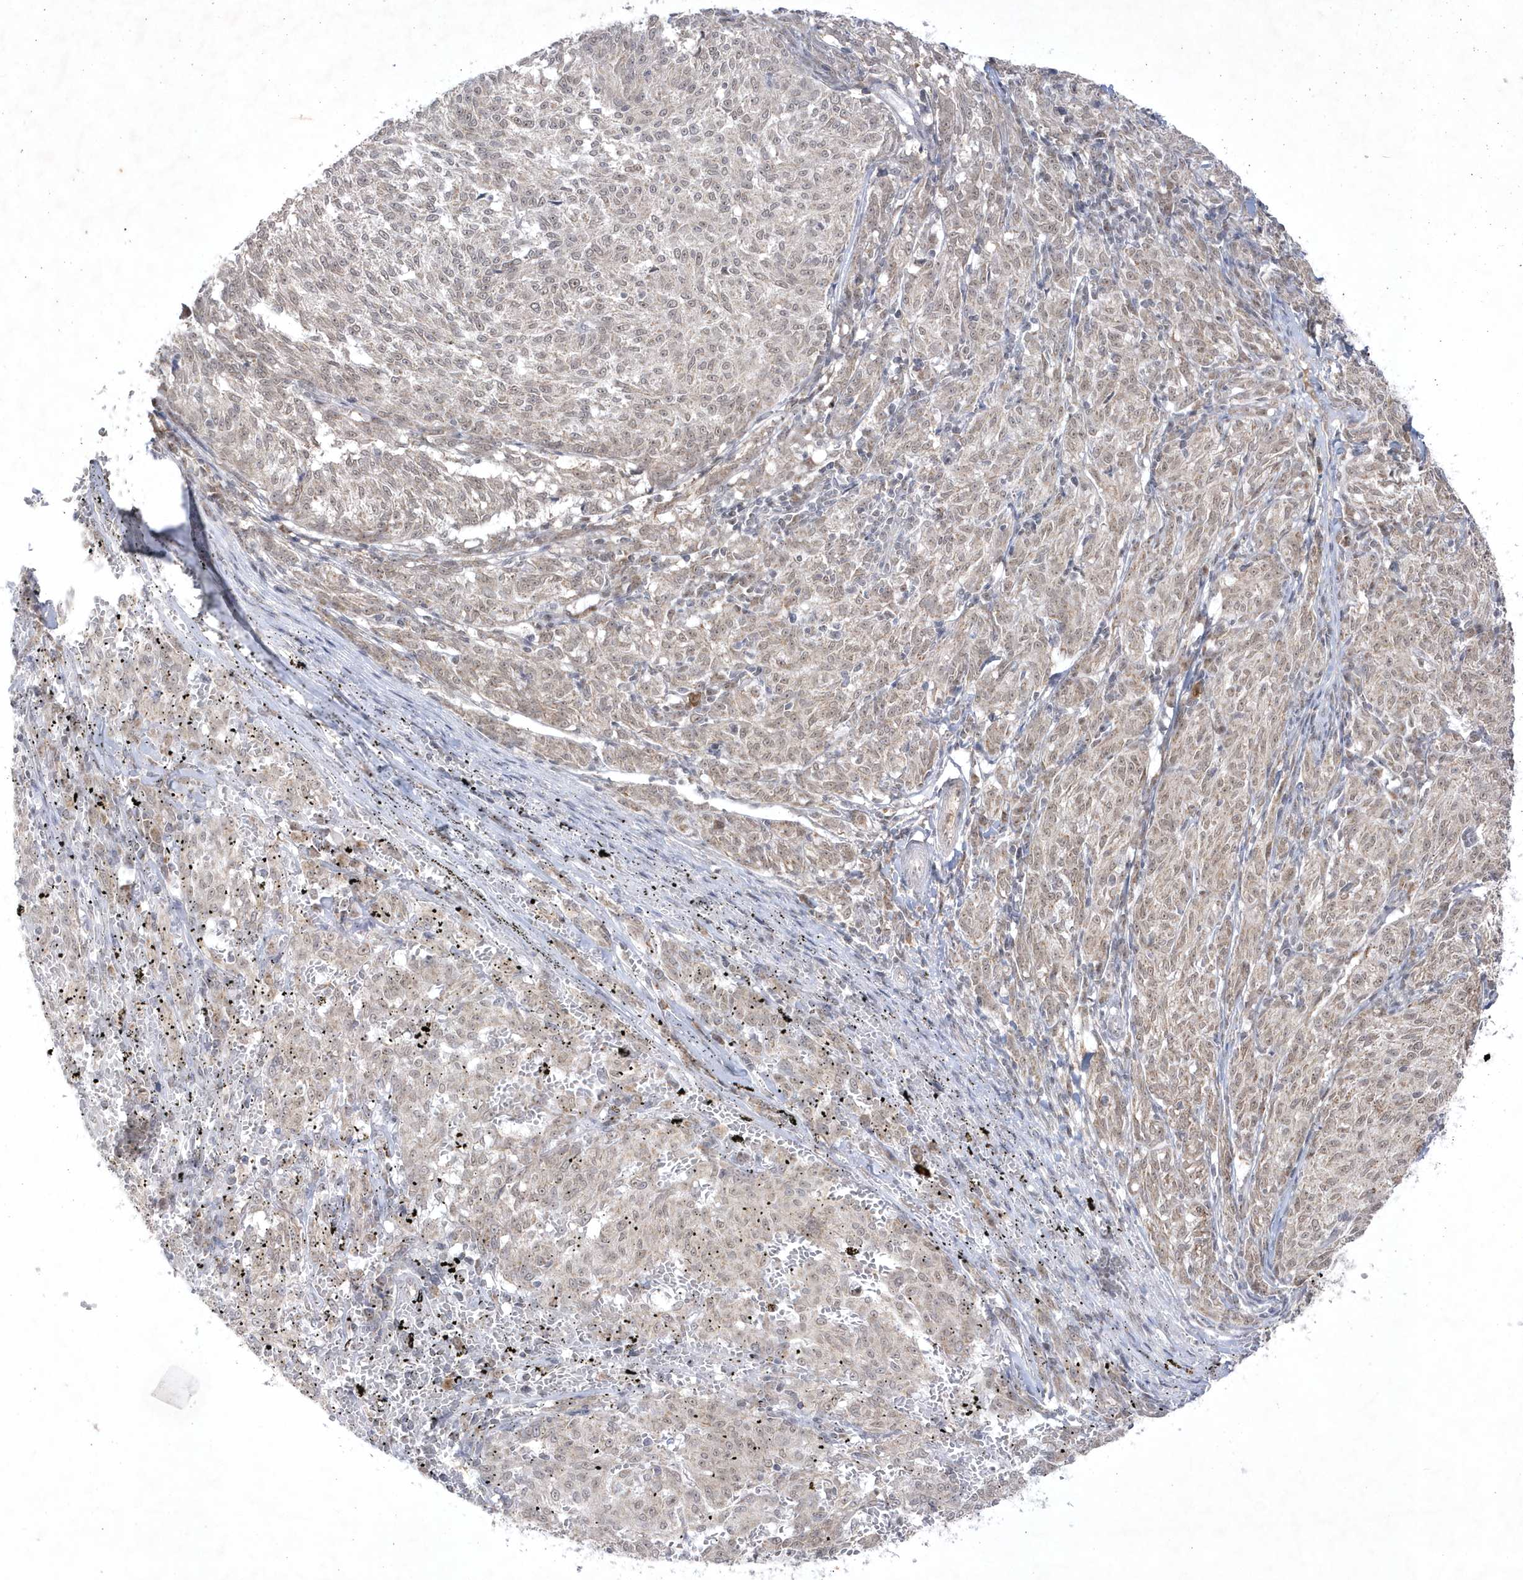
{"staining": {"intensity": "weak", "quantity": "25%-75%", "location": "nuclear"}, "tissue": "melanoma", "cell_type": "Tumor cells", "image_type": "cancer", "snomed": [{"axis": "morphology", "description": "Malignant melanoma, NOS"}, {"axis": "topography", "description": "Skin"}], "caption": "There is low levels of weak nuclear positivity in tumor cells of malignant melanoma, as demonstrated by immunohistochemical staining (brown color).", "gene": "CPSF3", "patient": {"sex": "female", "age": 72}}